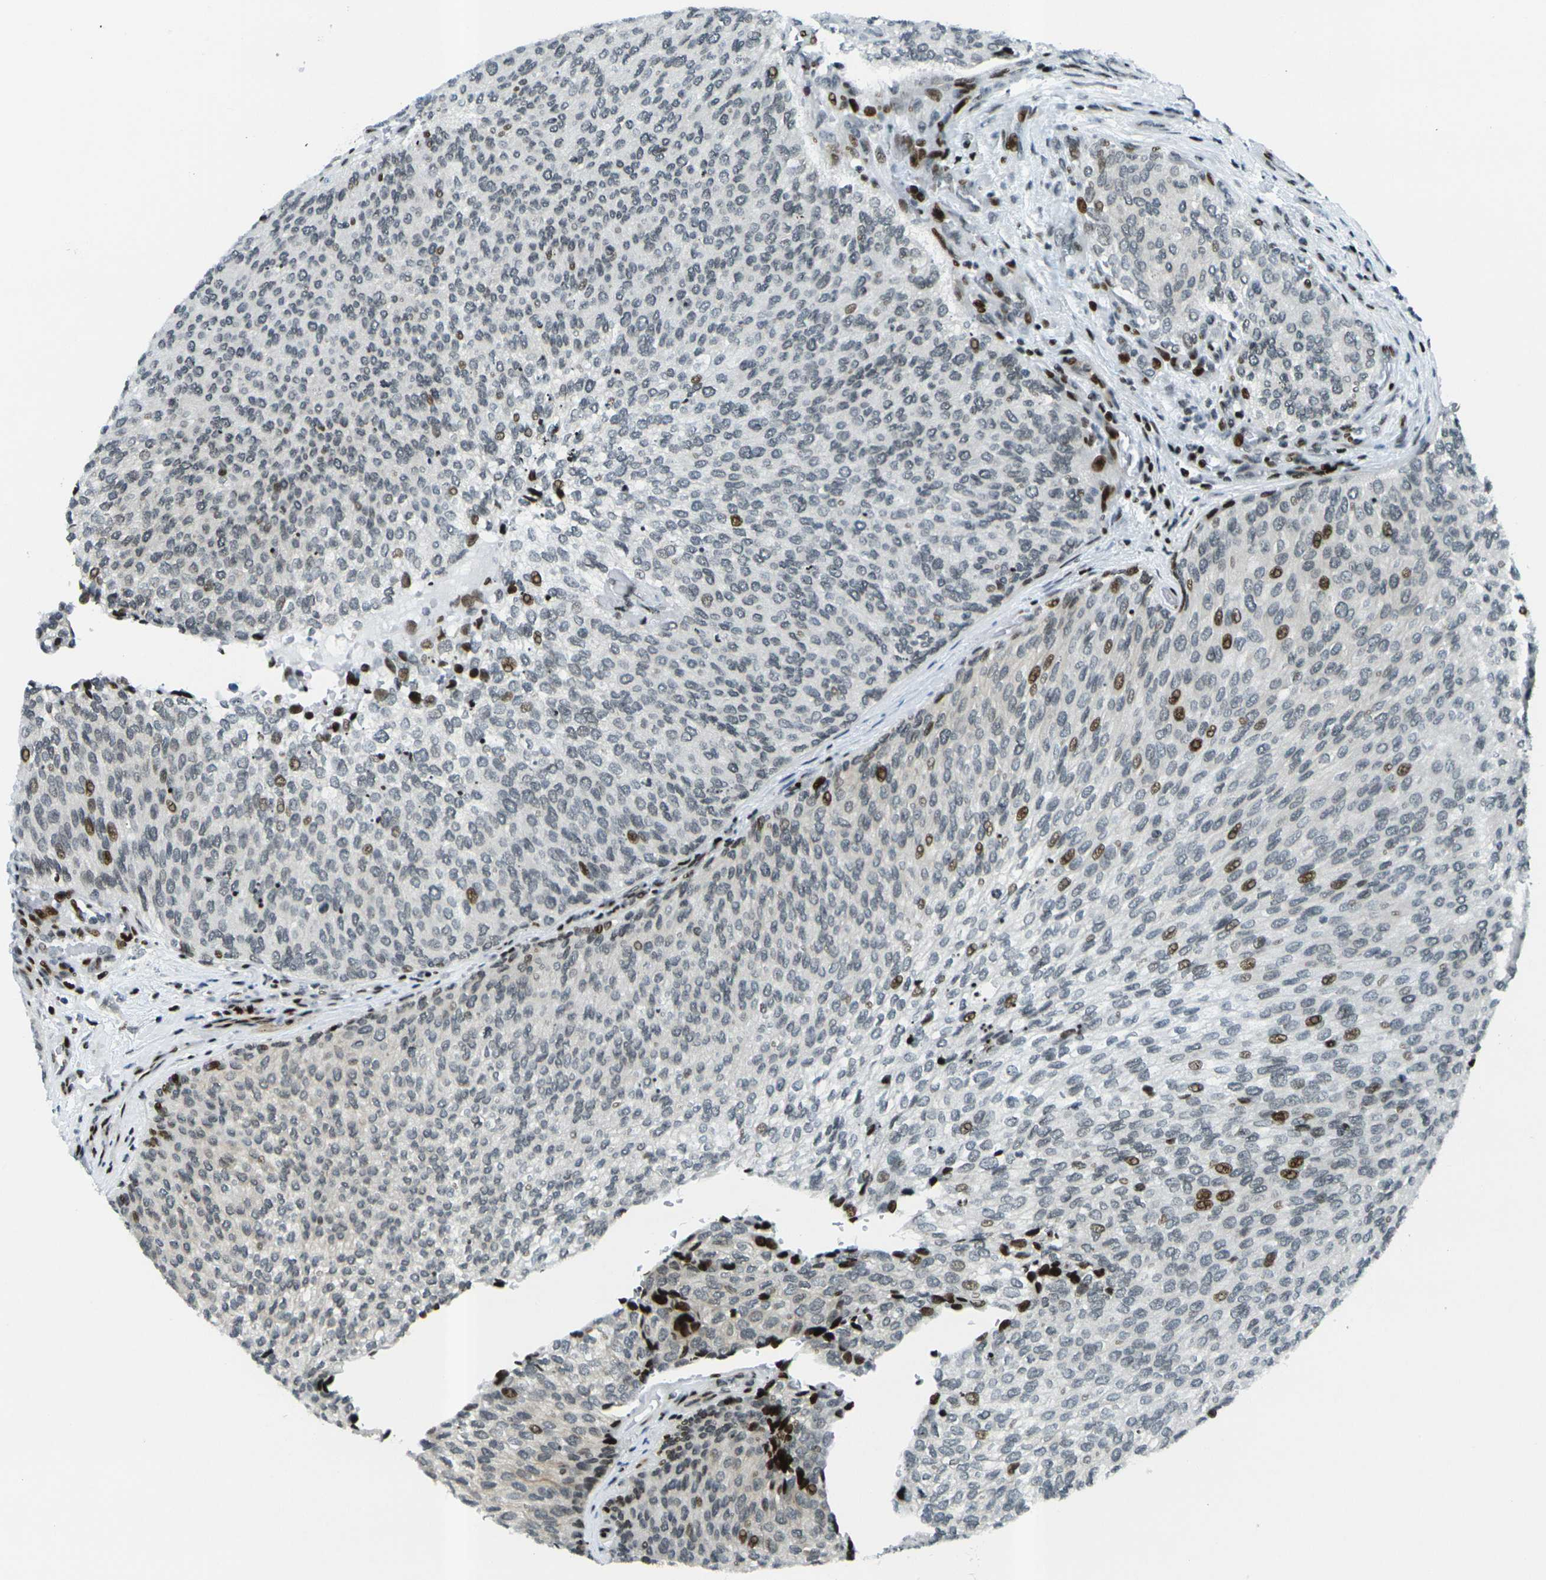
{"staining": {"intensity": "moderate", "quantity": "25%-75%", "location": "cytoplasmic/membranous,nuclear"}, "tissue": "urothelial cancer", "cell_type": "Tumor cells", "image_type": "cancer", "snomed": [{"axis": "morphology", "description": "Urothelial carcinoma, Low grade"}, {"axis": "topography", "description": "Urinary bladder"}], "caption": "High-power microscopy captured an immunohistochemistry histopathology image of urothelial cancer, revealing moderate cytoplasmic/membranous and nuclear staining in about 25%-75% of tumor cells. Using DAB (brown) and hematoxylin (blue) stains, captured at high magnification using brightfield microscopy.", "gene": "H3-3A", "patient": {"sex": "female", "age": 79}}